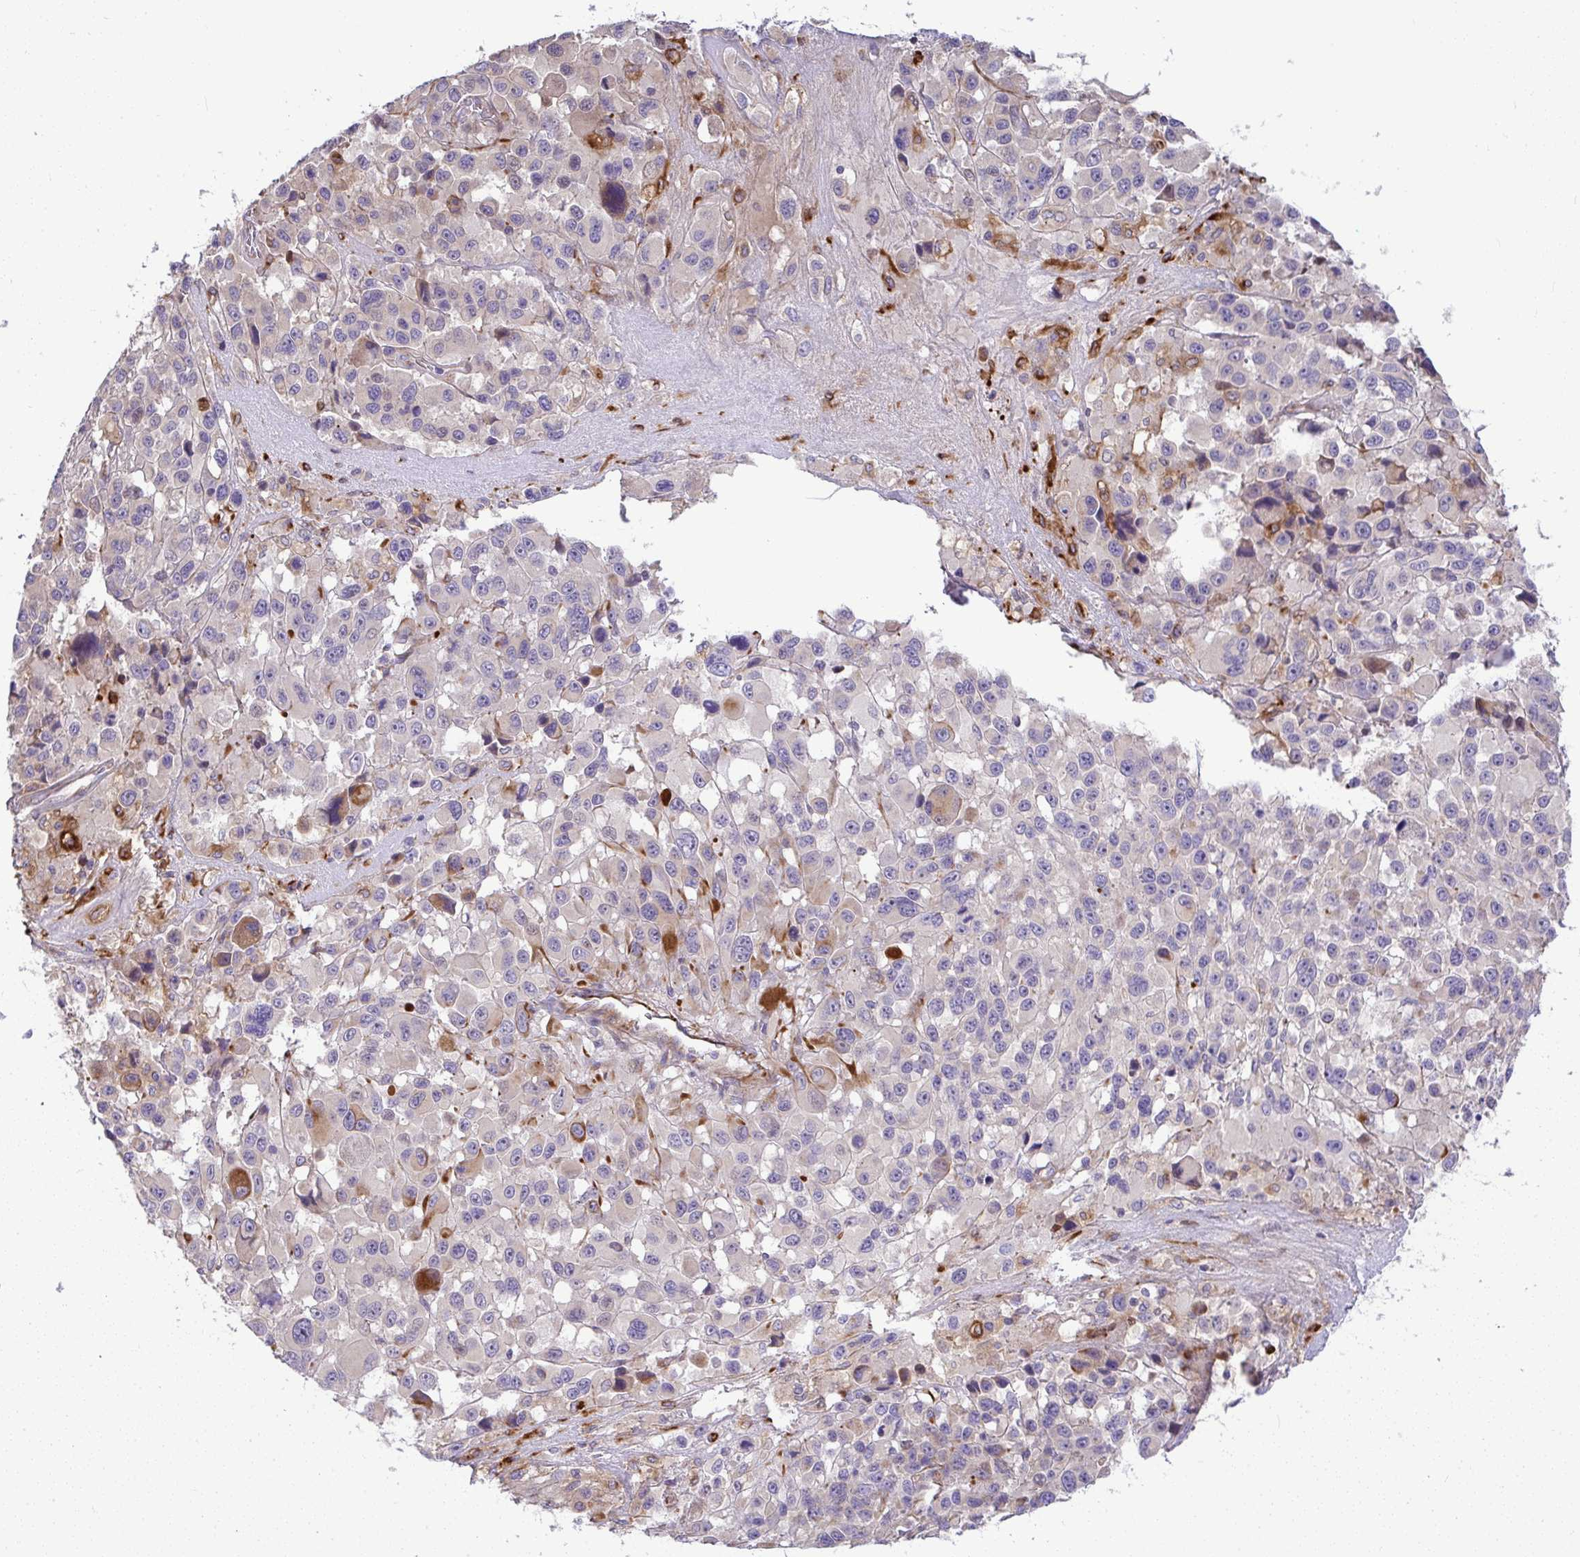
{"staining": {"intensity": "moderate", "quantity": "<25%", "location": "cytoplasmic/membranous"}, "tissue": "melanoma", "cell_type": "Tumor cells", "image_type": "cancer", "snomed": [{"axis": "morphology", "description": "Malignant melanoma, Metastatic site"}, {"axis": "topography", "description": "Lymph node"}], "caption": "Brown immunohistochemical staining in human melanoma demonstrates moderate cytoplasmic/membranous expression in approximately <25% of tumor cells.", "gene": "GRID2", "patient": {"sex": "female", "age": 65}}